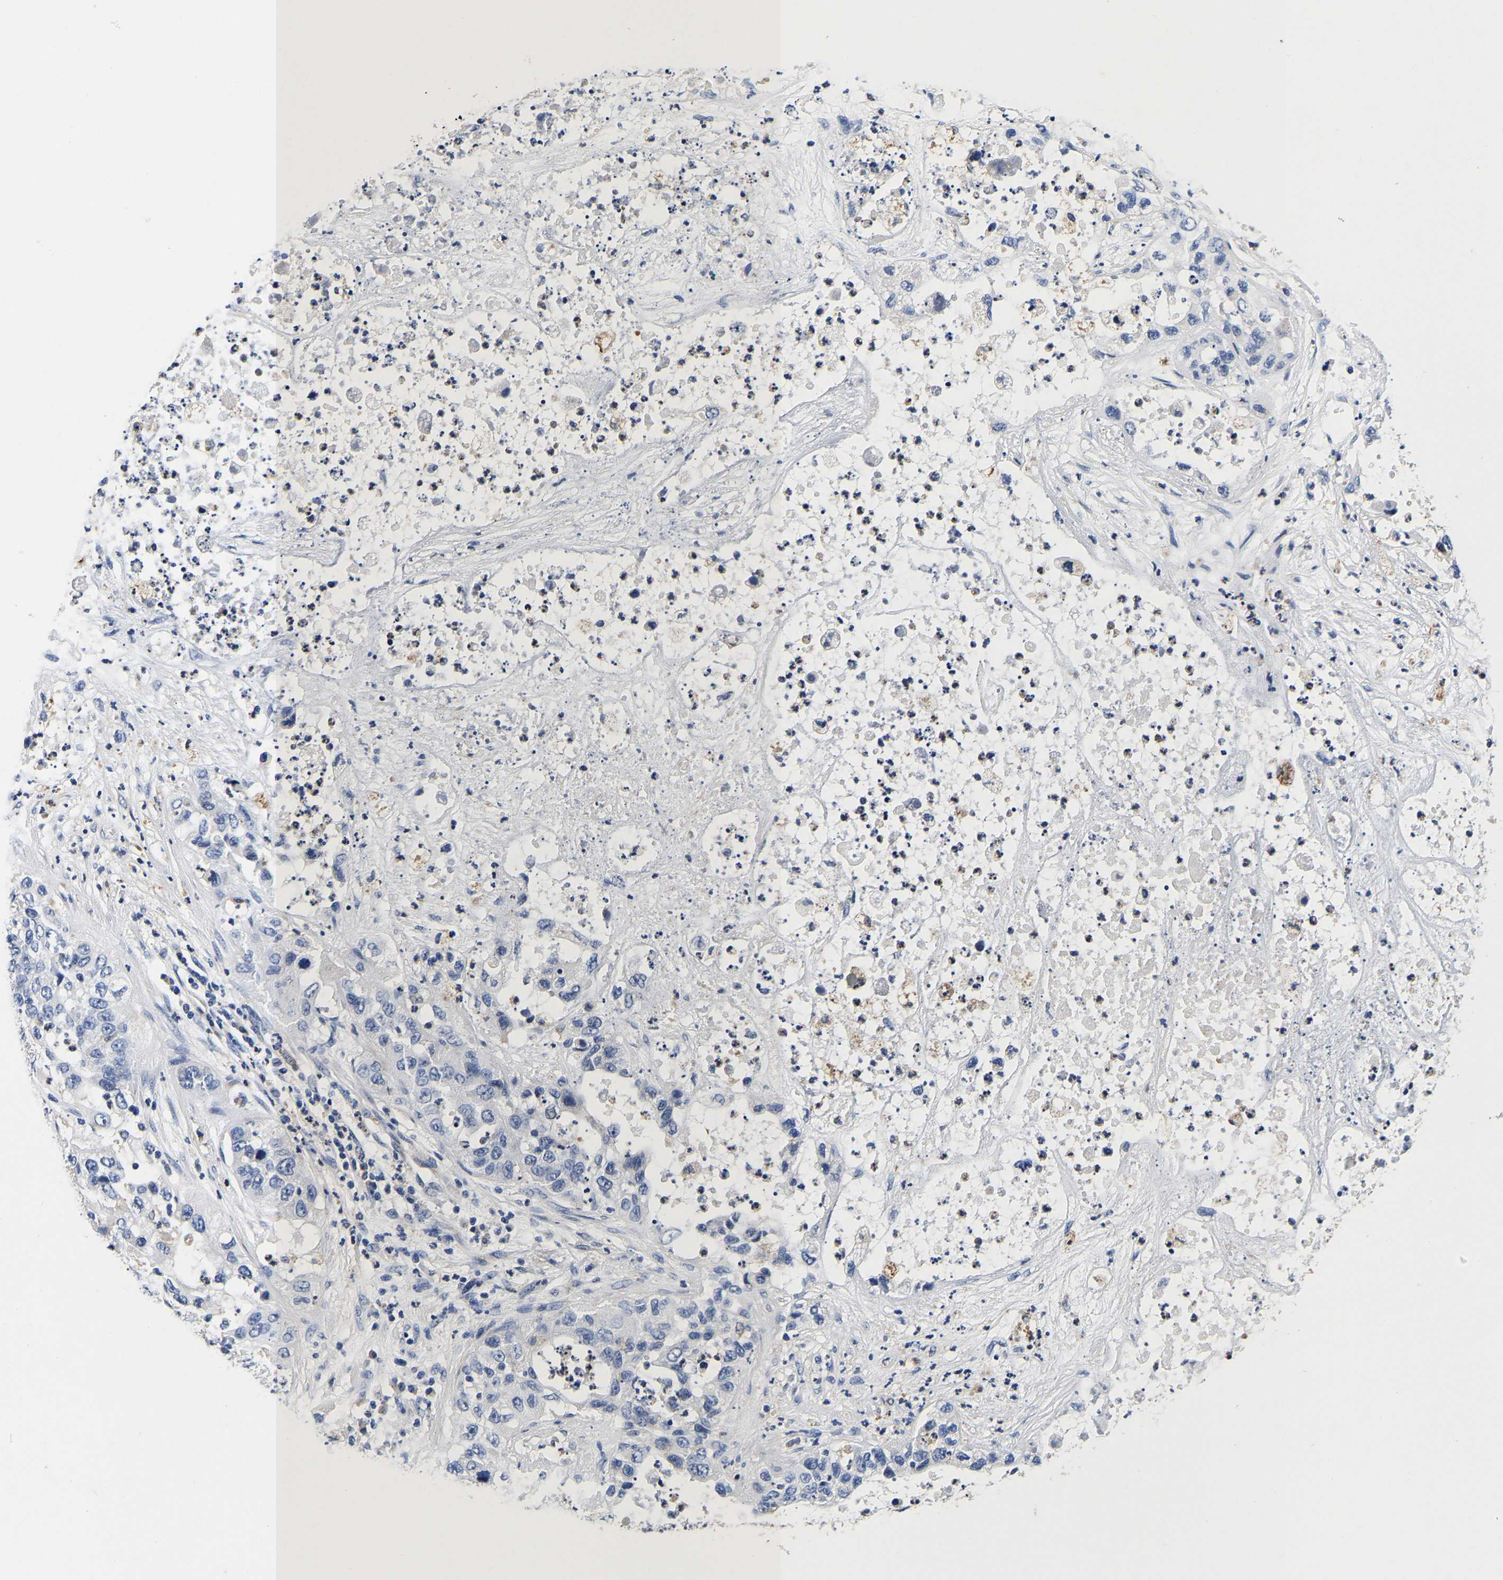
{"staining": {"intensity": "negative", "quantity": "none", "location": "none"}, "tissue": "pancreatic cancer", "cell_type": "Tumor cells", "image_type": "cancer", "snomed": [{"axis": "morphology", "description": "Adenocarcinoma, NOS"}, {"axis": "topography", "description": "Pancreas"}], "caption": "The histopathology image demonstrates no significant positivity in tumor cells of adenocarcinoma (pancreatic). (DAB immunohistochemistry visualized using brightfield microscopy, high magnification).", "gene": "GRN", "patient": {"sex": "female", "age": 78}}